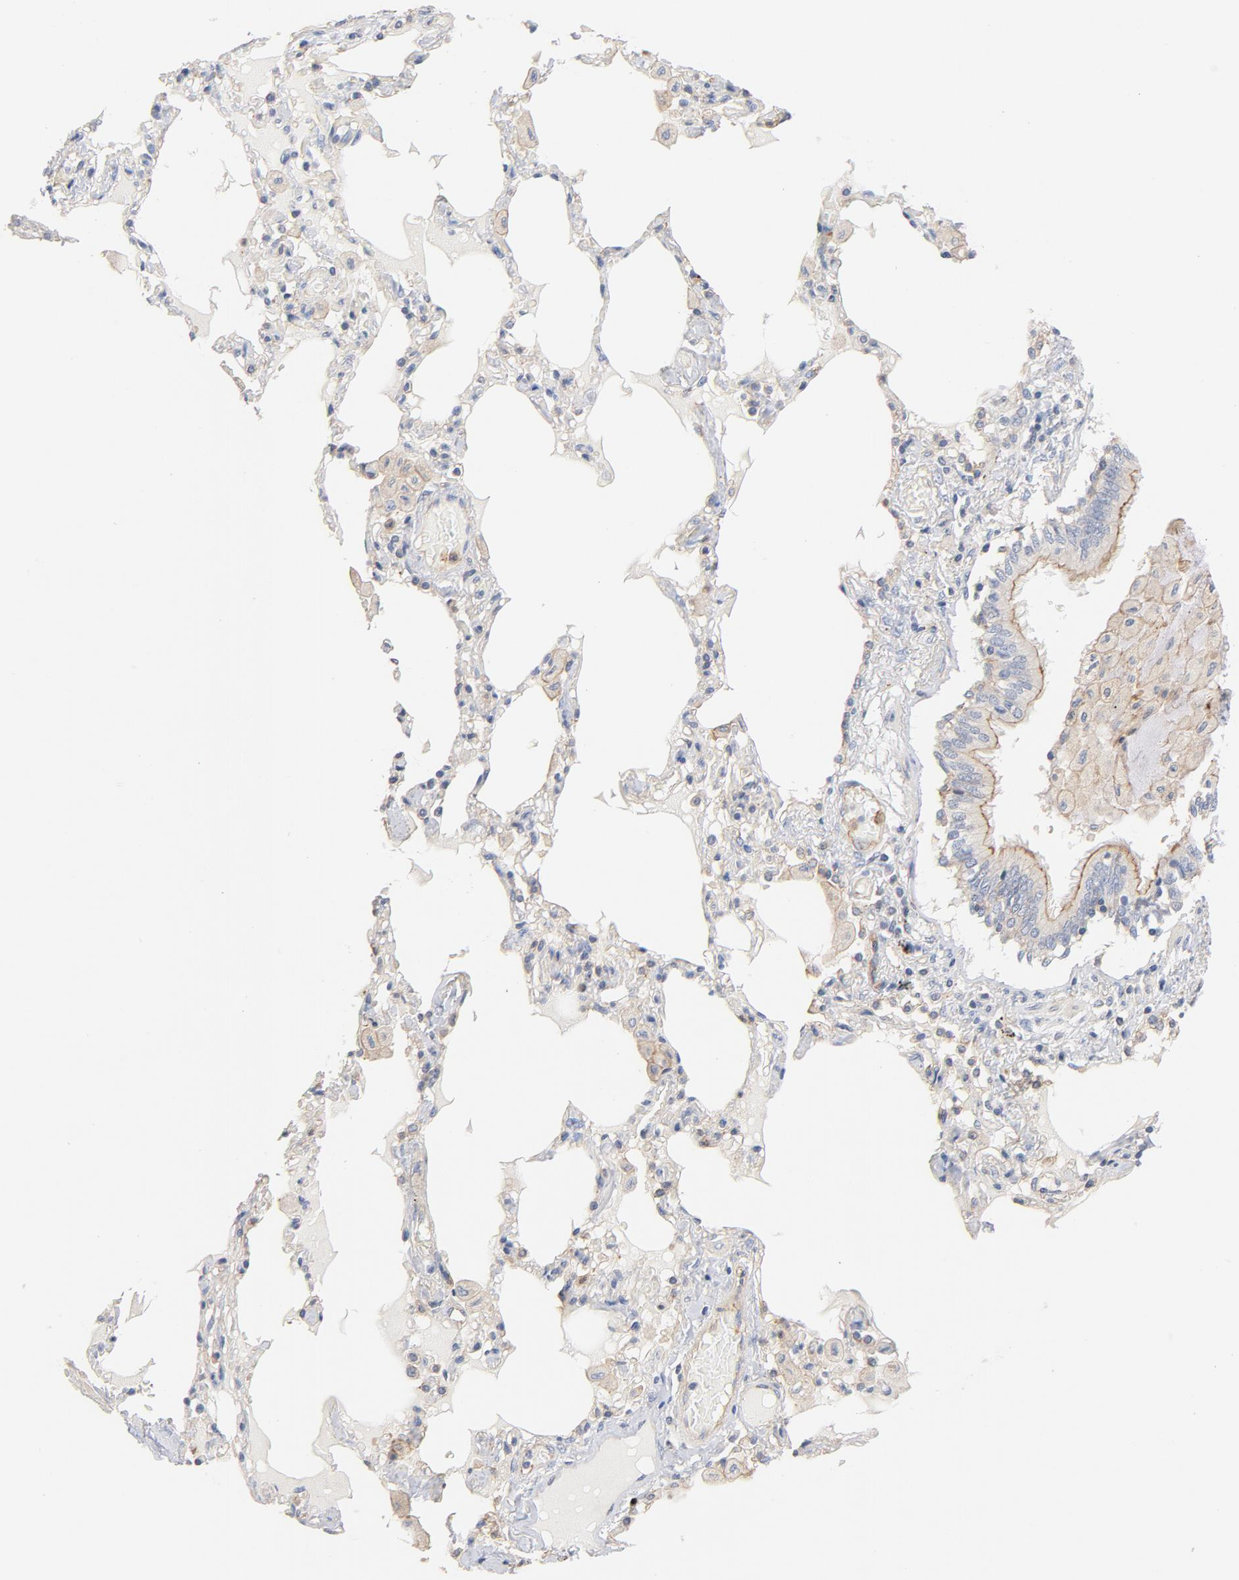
{"staining": {"intensity": "moderate", "quantity": ">75%", "location": "cytoplasmic/membranous"}, "tissue": "bronchus", "cell_type": "Respiratory epithelial cells", "image_type": "normal", "snomed": [{"axis": "morphology", "description": "Normal tissue, NOS"}, {"axis": "morphology", "description": "Squamous cell carcinoma, NOS"}, {"axis": "topography", "description": "Bronchus"}, {"axis": "topography", "description": "Lung"}], "caption": "Benign bronchus demonstrates moderate cytoplasmic/membranous staining in about >75% of respiratory epithelial cells (DAB (3,3'-diaminobenzidine) IHC, brown staining for protein, blue staining for nuclei)..", "gene": "STRN3", "patient": {"sex": "female", "age": 47}}